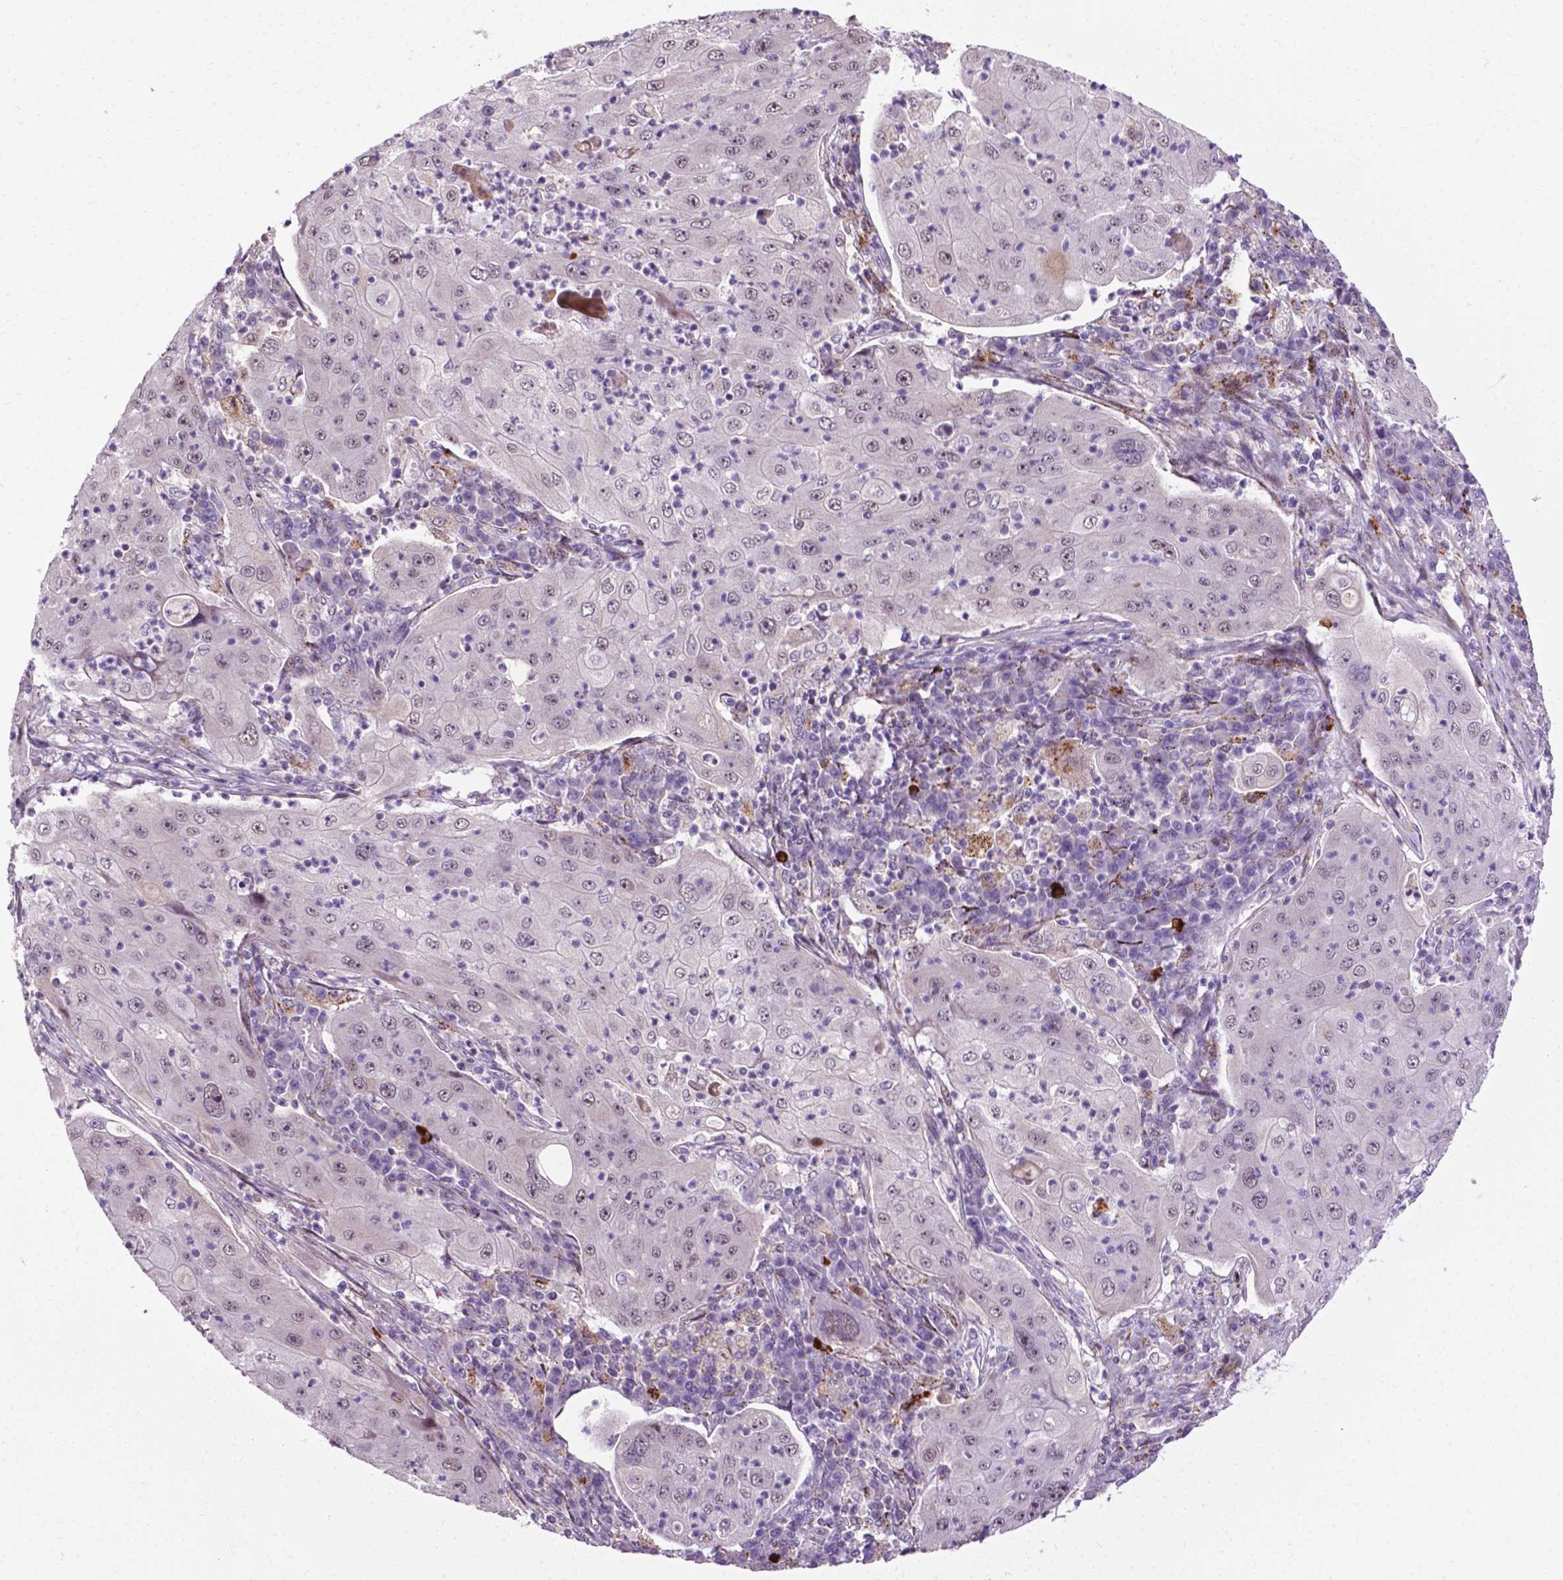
{"staining": {"intensity": "negative", "quantity": "none", "location": "none"}, "tissue": "lung cancer", "cell_type": "Tumor cells", "image_type": "cancer", "snomed": [{"axis": "morphology", "description": "Squamous cell carcinoma, NOS"}, {"axis": "topography", "description": "Lung"}], "caption": "Immunohistochemistry (IHC) of human lung squamous cell carcinoma exhibits no staining in tumor cells.", "gene": "SMAD3", "patient": {"sex": "female", "age": 59}}